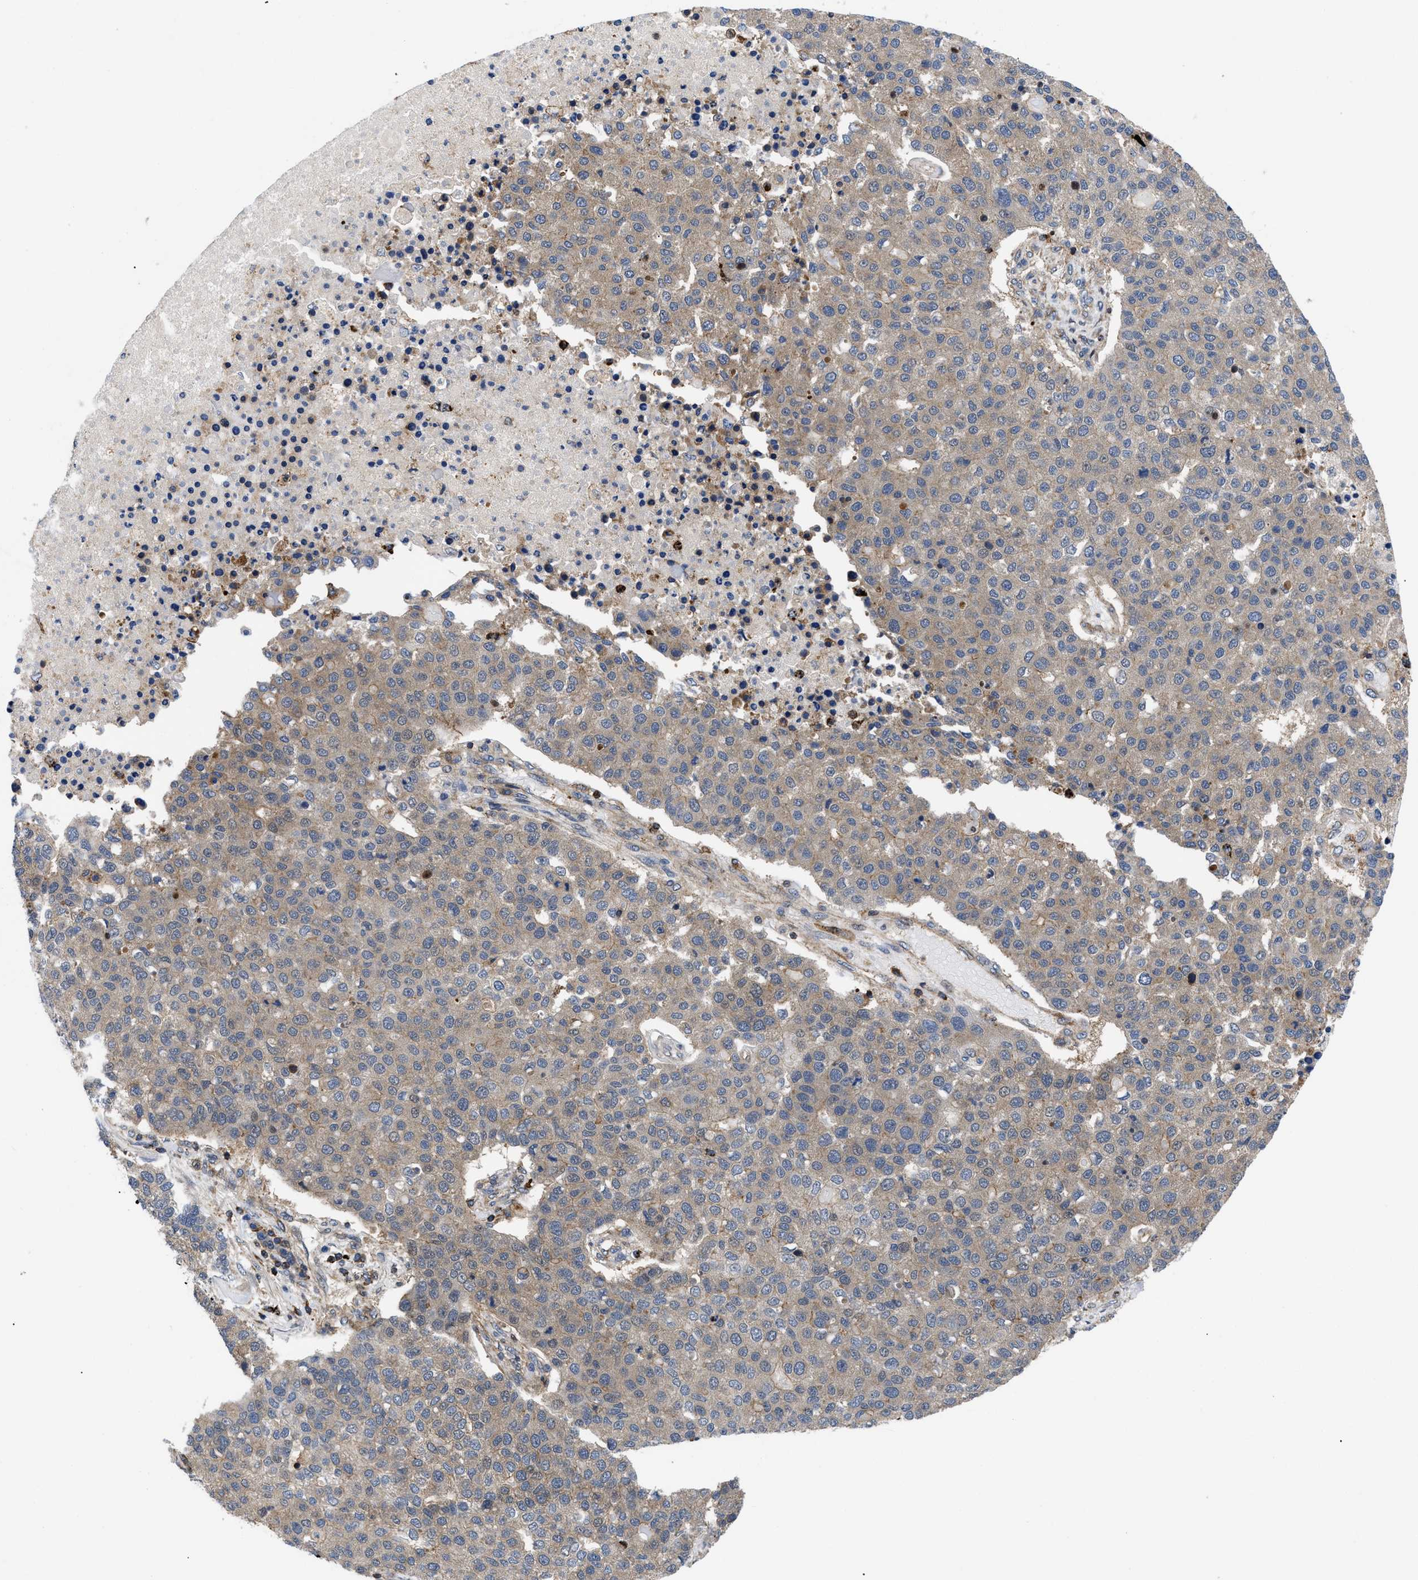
{"staining": {"intensity": "weak", "quantity": ">75%", "location": "cytoplasmic/membranous"}, "tissue": "pancreatic cancer", "cell_type": "Tumor cells", "image_type": "cancer", "snomed": [{"axis": "morphology", "description": "Adenocarcinoma, NOS"}, {"axis": "topography", "description": "Pancreas"}], "caption": "Adenocarcinoma (pancreatic) was stained to show a protein in brown. There is low levels of weak cytoplasmic/membranous positivity in approximately >75% of tumor cells. (Brightfield microscopy of DAB IHC at high magnification).", "gene": "SPAST", "patient": {"sex": "female", "age": 61}}